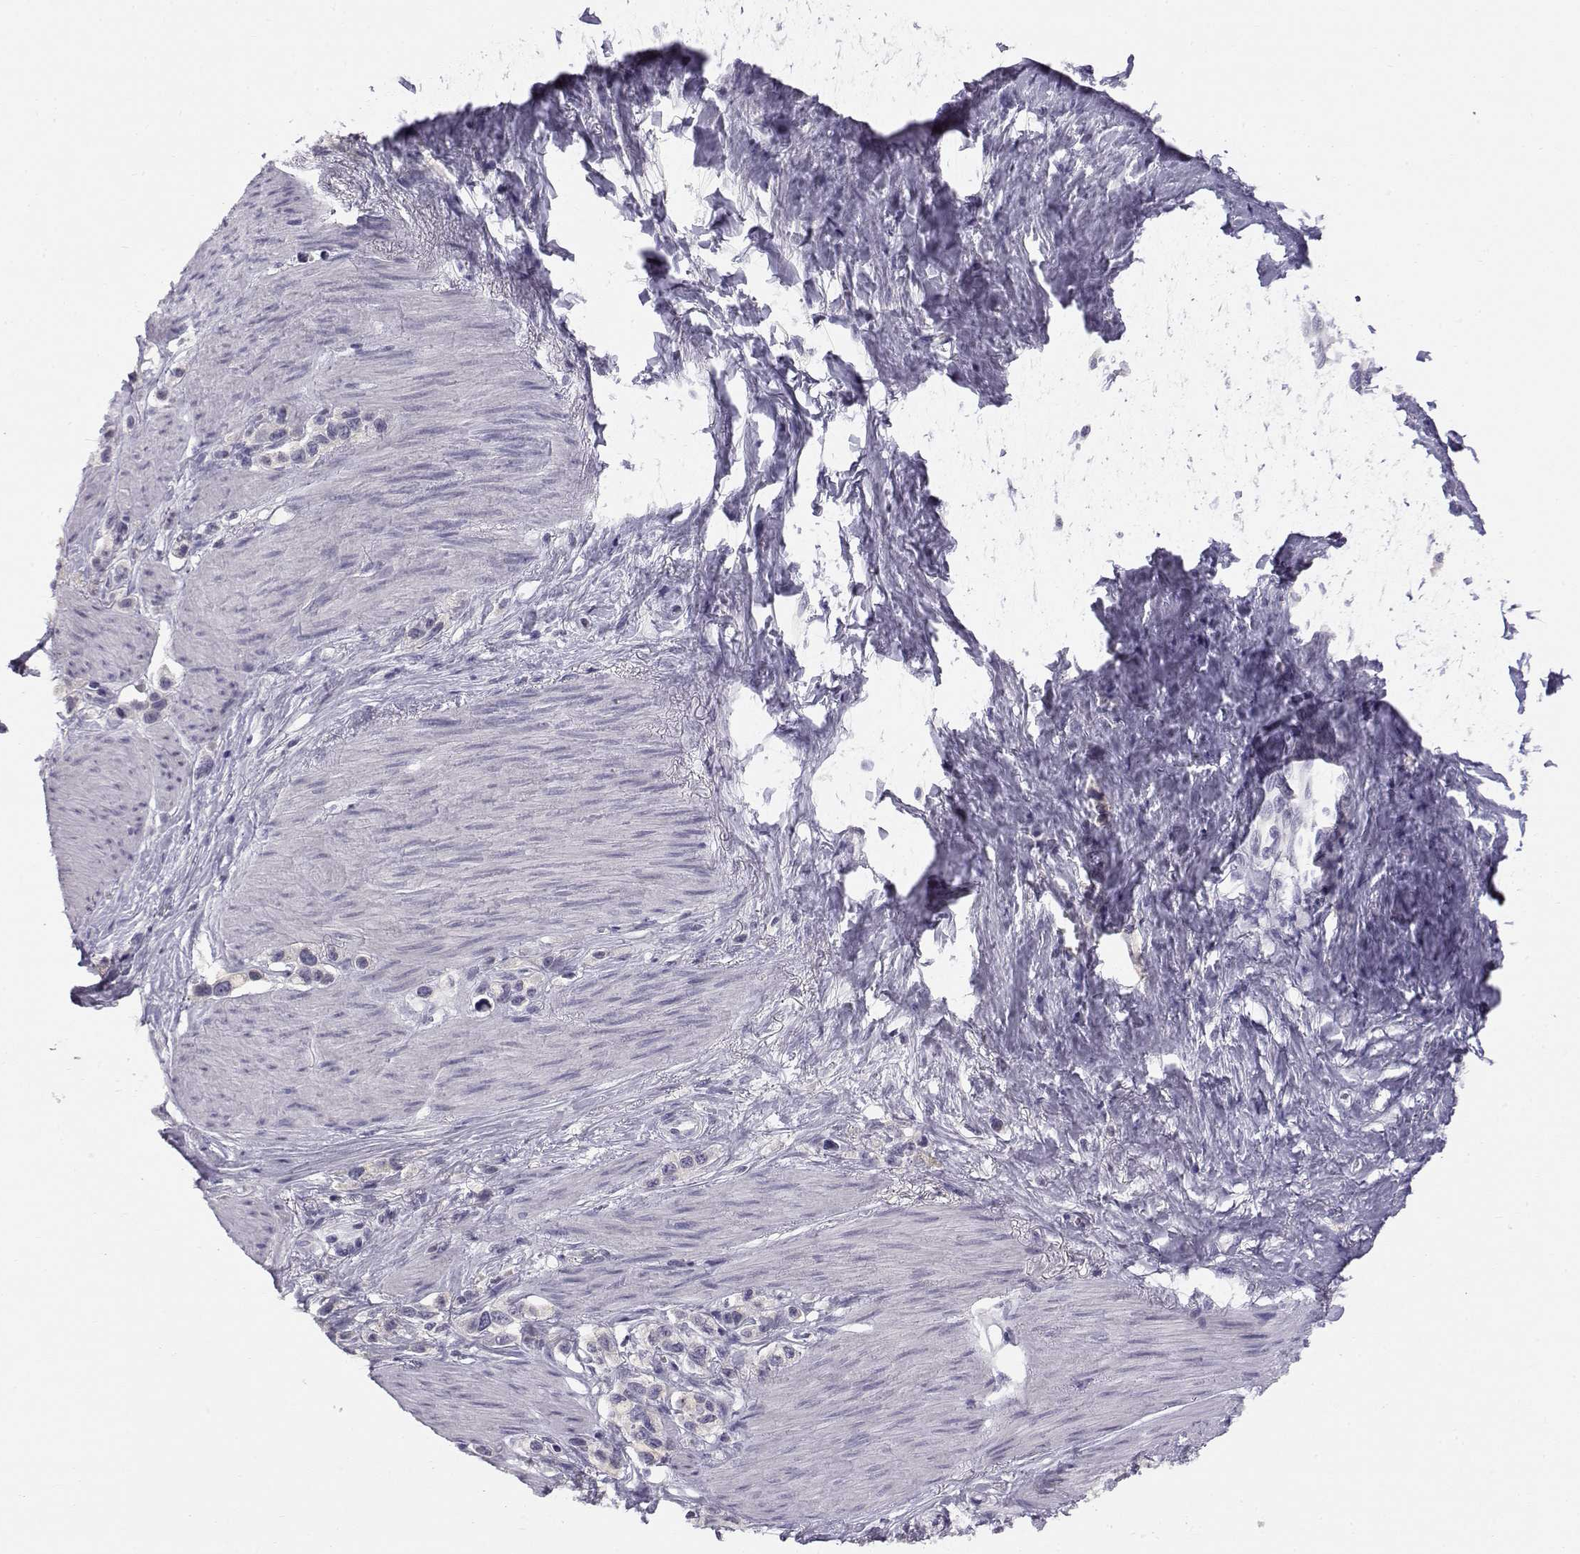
{"staining": {"intensity": "weak", "quantity": "<25%", "location": "cytoplasmic/membranous"}, "tissue": "stomach cancer", "cell_type": "Tumor cells", "image_type": "cancer", "snomed": [{"axis": "morphology", "description": "Normal tissue, NOS"}, {"axis": "morphology", "description": "Adenocarcinoma, NOS"}, {"axis": "morphology", "description": "Adenocarcinoma, High grade"}, {"axis": "topography", "description": "Stomach, upper"}, {"axis": "topography", "description": "Stomach"}], "caption": "Immunohistochemistry (IHC) micrograph of neoplastic tissue: human stomach cancer (adenocarcinoma) stained with DAB (3,3'-diaminobenzidine) displays no significant protein expression in tumor cells.", "gene": "ACSL6", "patient": {"sex": "female", "age": 65}}